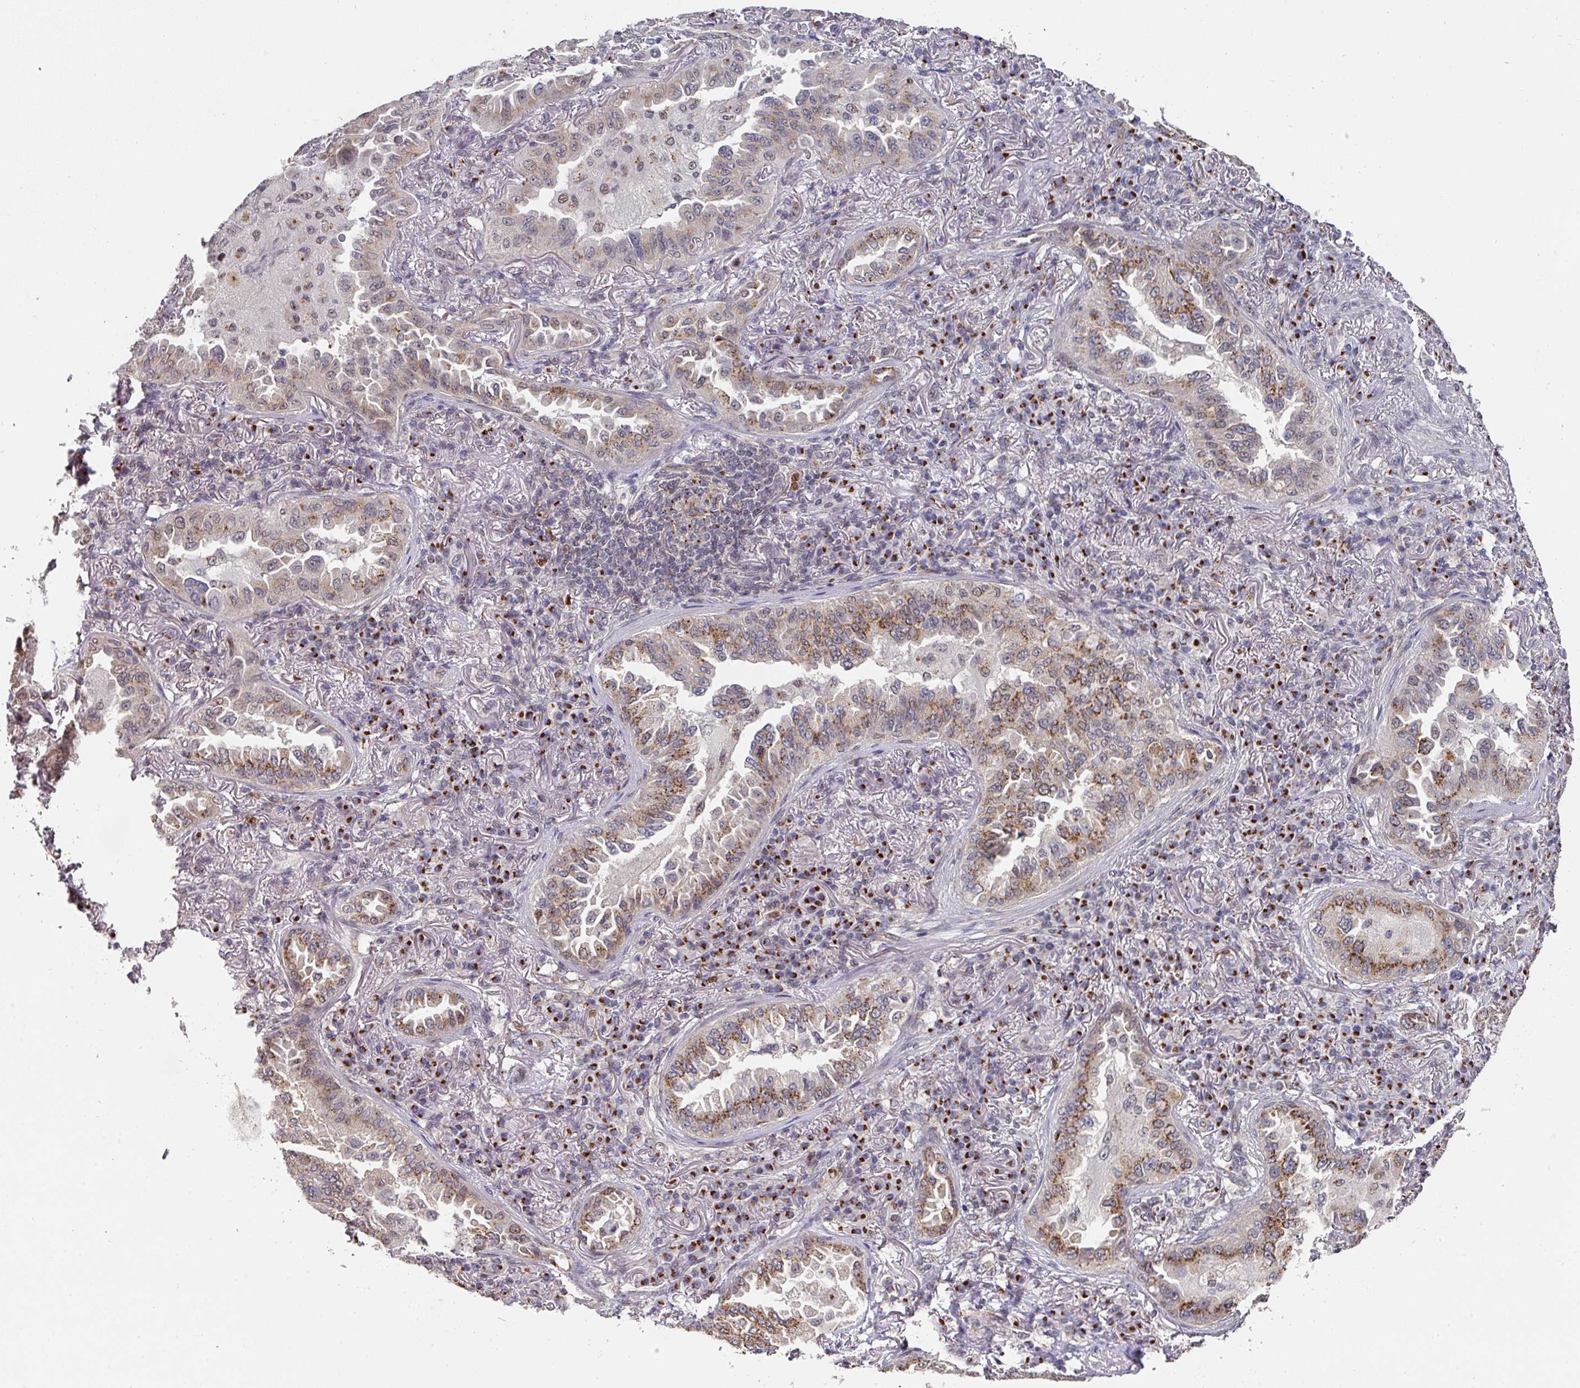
{"staining": {"intensity": "moderate", "quantity": "25%-75%", "location": "cytoplasmic/membranous"}, "tissue": "lung cancer", "cell_type": "Tumor cells", "image_type": "cancer", "snomed": [{"axis": "morphology", "description": "Adenocarcinoma, NOS"}, {"axis": "topography", "description": "Lung"}], "caption": "This is an image of IHC staining of adenocarcinoma (lung), which shows moderate staining in the cytoplasmic/membranous of tumor cells.", "gene": "C18orf25", "patient": {"sex": "female", "age": 69}}